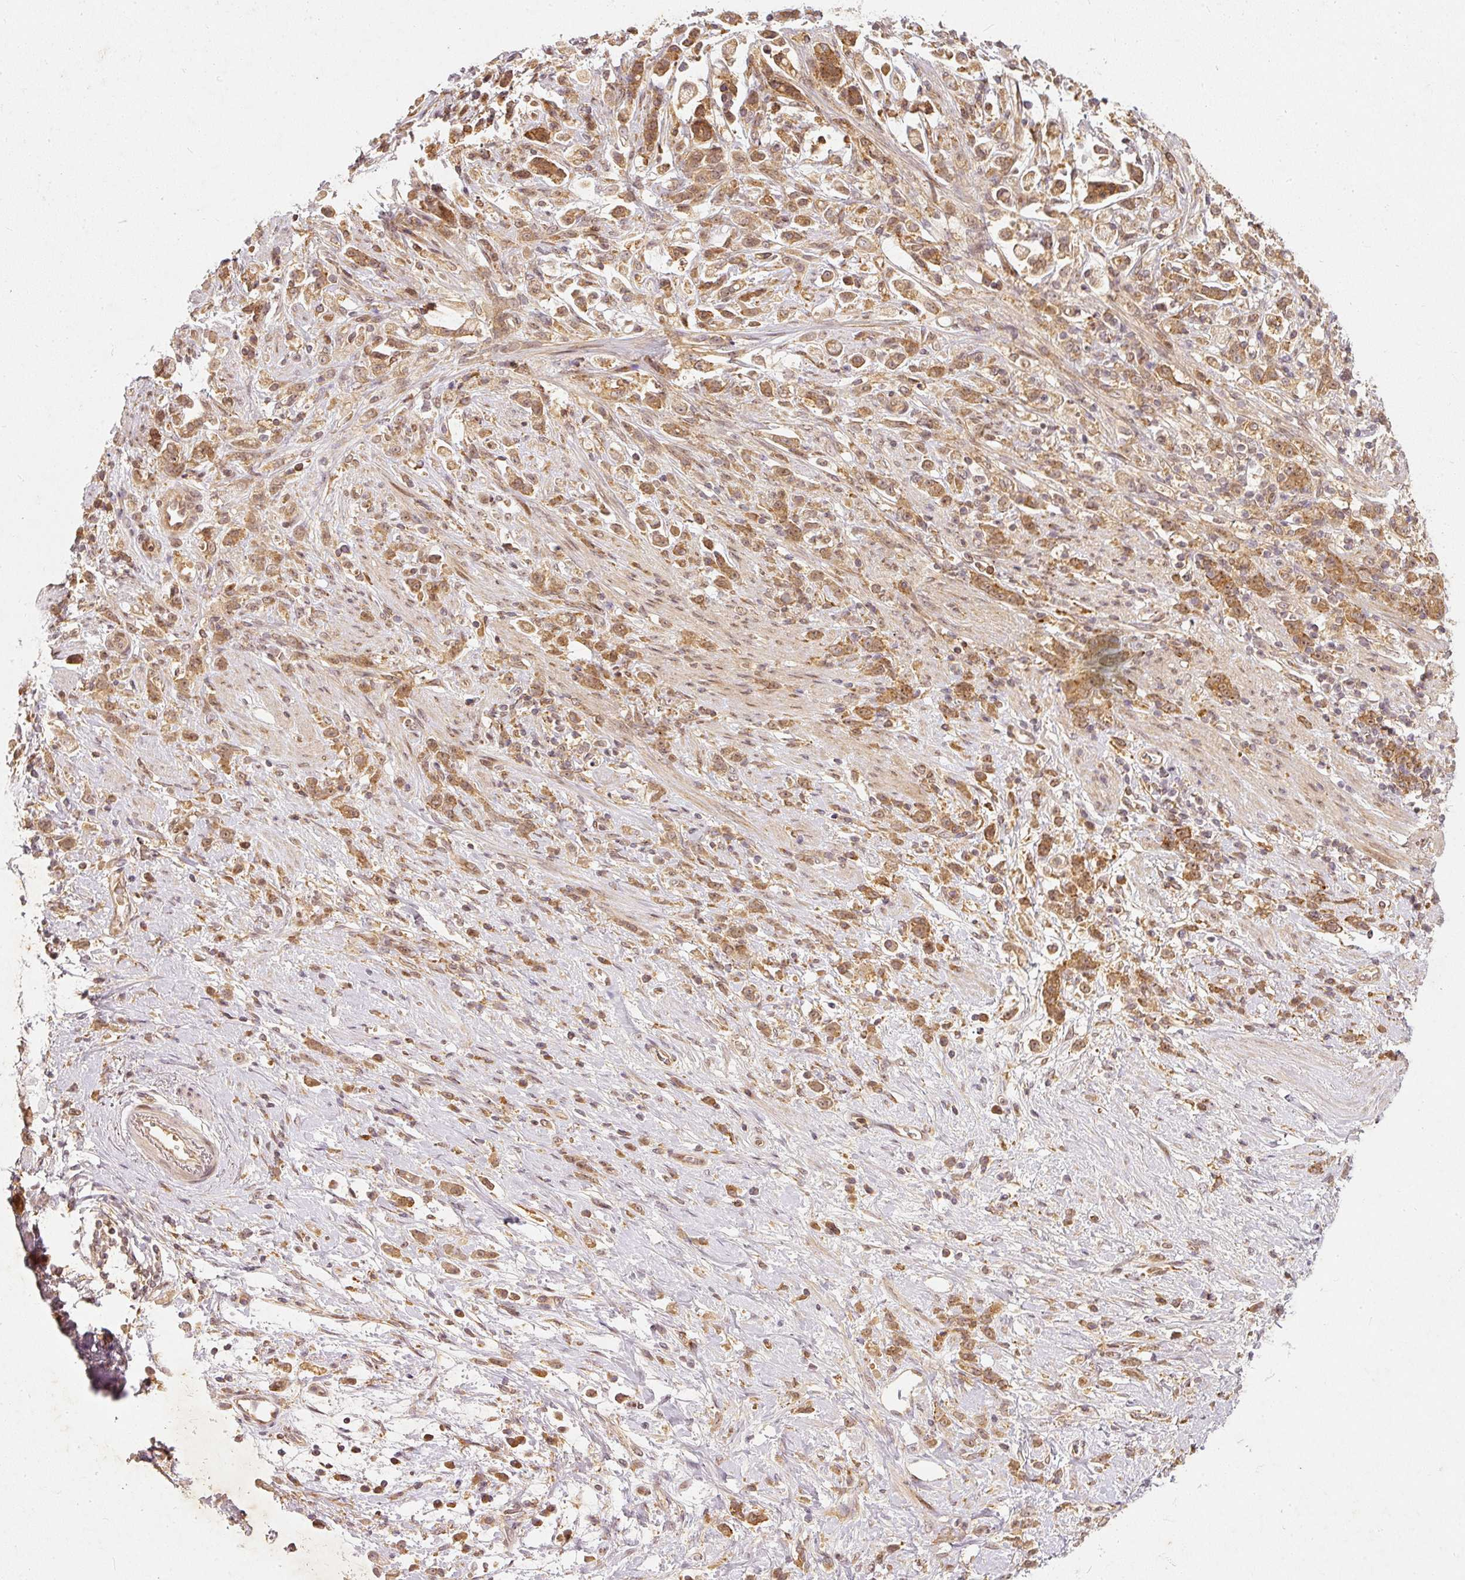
{"staining": {"intensity": "moderate", "quantity": ">75%", "location": "cytoplasmic/membranous"}, "tissue": "stomach cancer", "cell_type": "Tumor cells", "image_type": "cancer", "snomed": [{"axis": "morphology", "description": "Adenocarcinoma, NOS"}, {"axis": "topography", "description": "Stomach"}], "caption": "Protein analysis of stomach cancer (adenocarcinoma) tissue exhibits moderate cytoplasmic/membranous expression in approximately >75% of tumor cells. (IHC, brightfield microscopy, high magnification).", "gene": "ZNF580", "patient": {"sex": "female", "age": 60}}